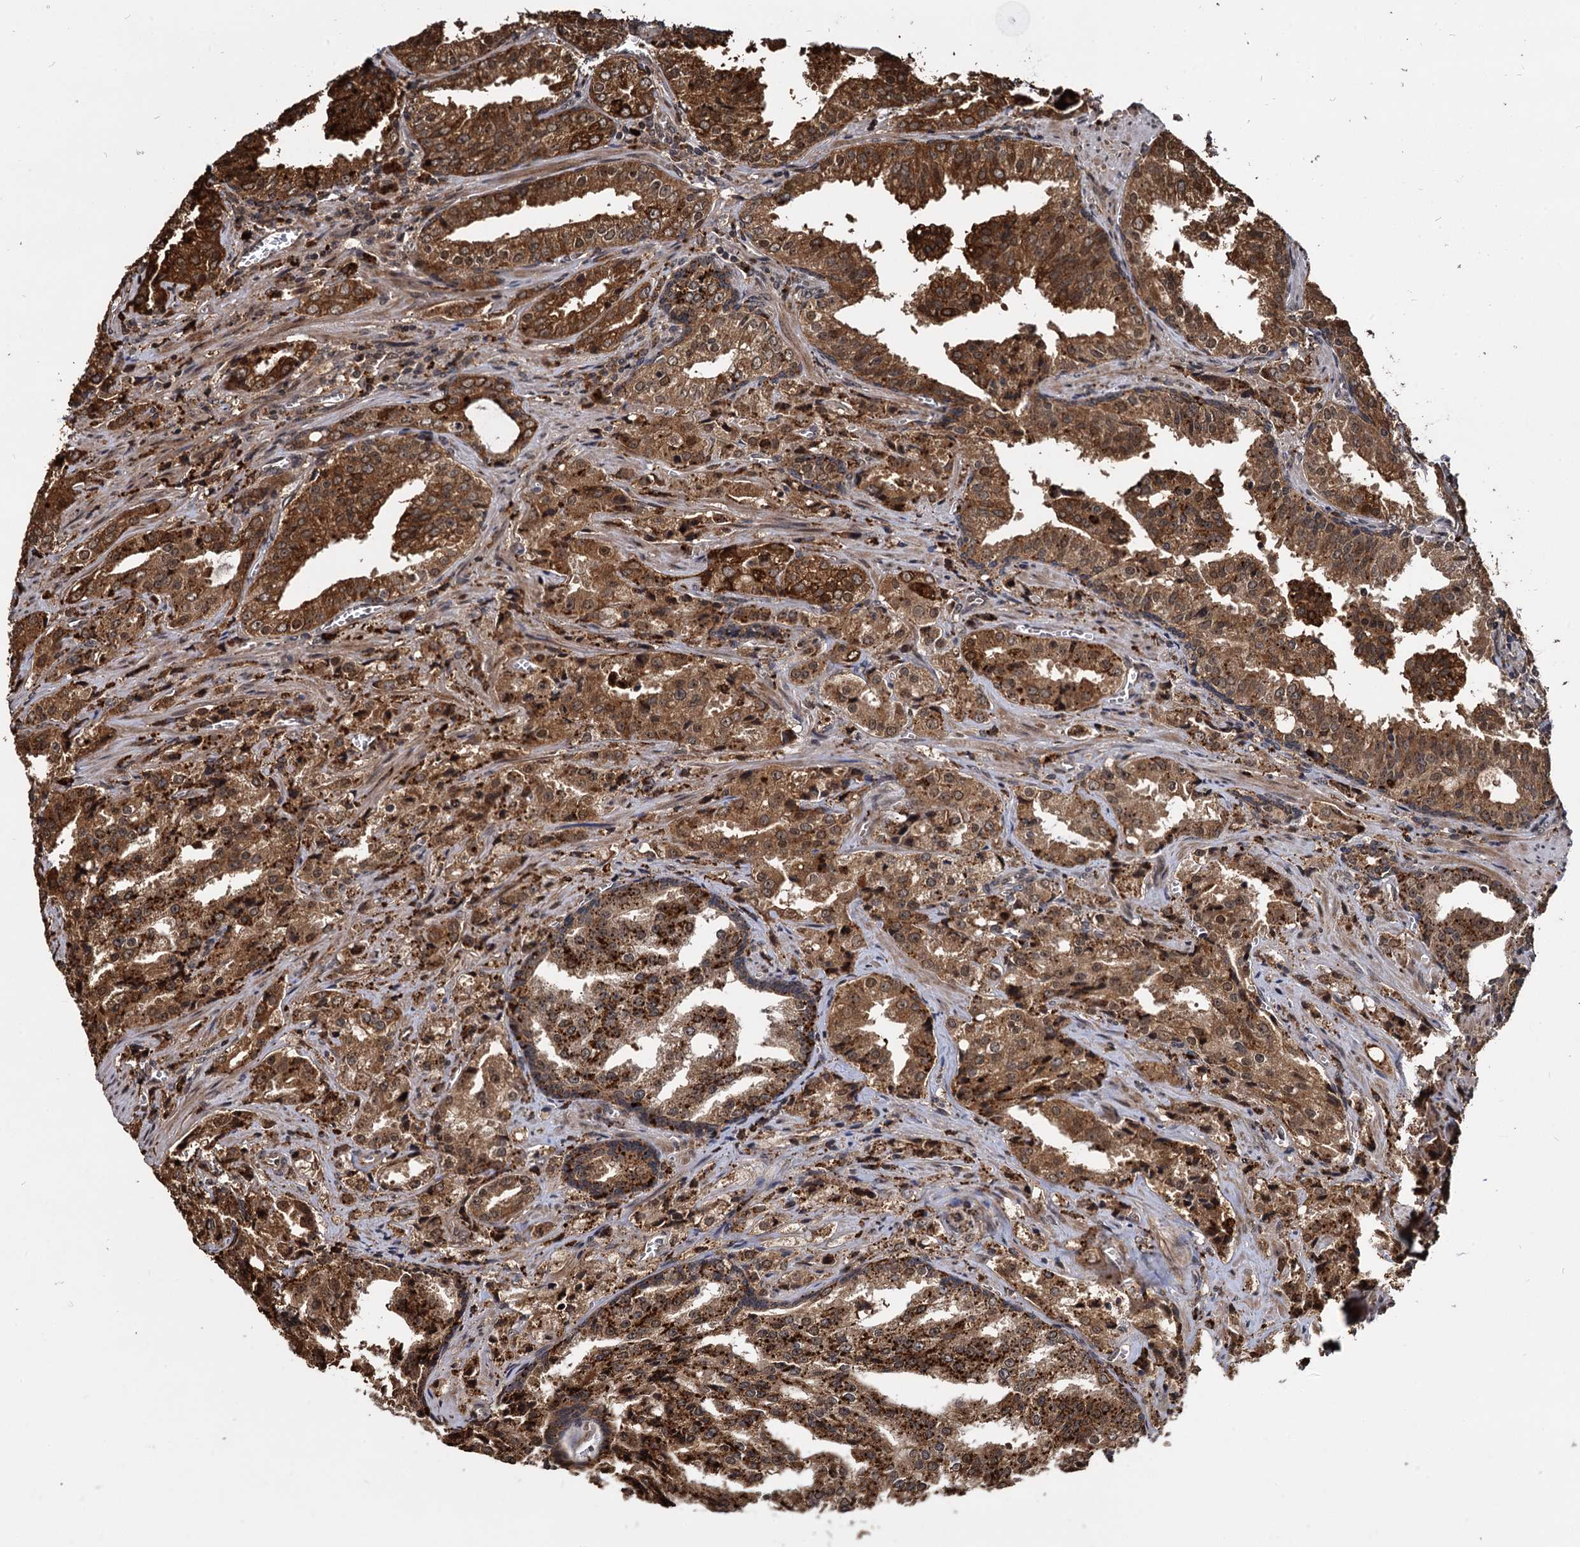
{"staining": {"intensity": "strong", "quantity": ">75%", "location": "cytoplasmic/membranous"}, "tissue": "prostate cancer", "cell_type": "Tumor cells", "image_type": "cancer", "snomed": [{"axis": "morphology", "description": "Adenocarcinoma, High grade"}, {"axis": "topography", "description": "Prostate"}], "caption": "Immunohistochemistry (IHC) staining of prostate adenocarcinoma (high-grade), which reveals high levels of strong cytoplasmic/membranous expression in approximately >75% of tumor cells indicating strong cytoplasmic/membranous protein staining. The staining was performed using DAB (3,3'-diaminobenzidine) (brown) for protein detection and nuclei were counterstained in hematoxylin (blue).", "gene": "CEP192", "patient": {"sex": "male", "age": 68}}